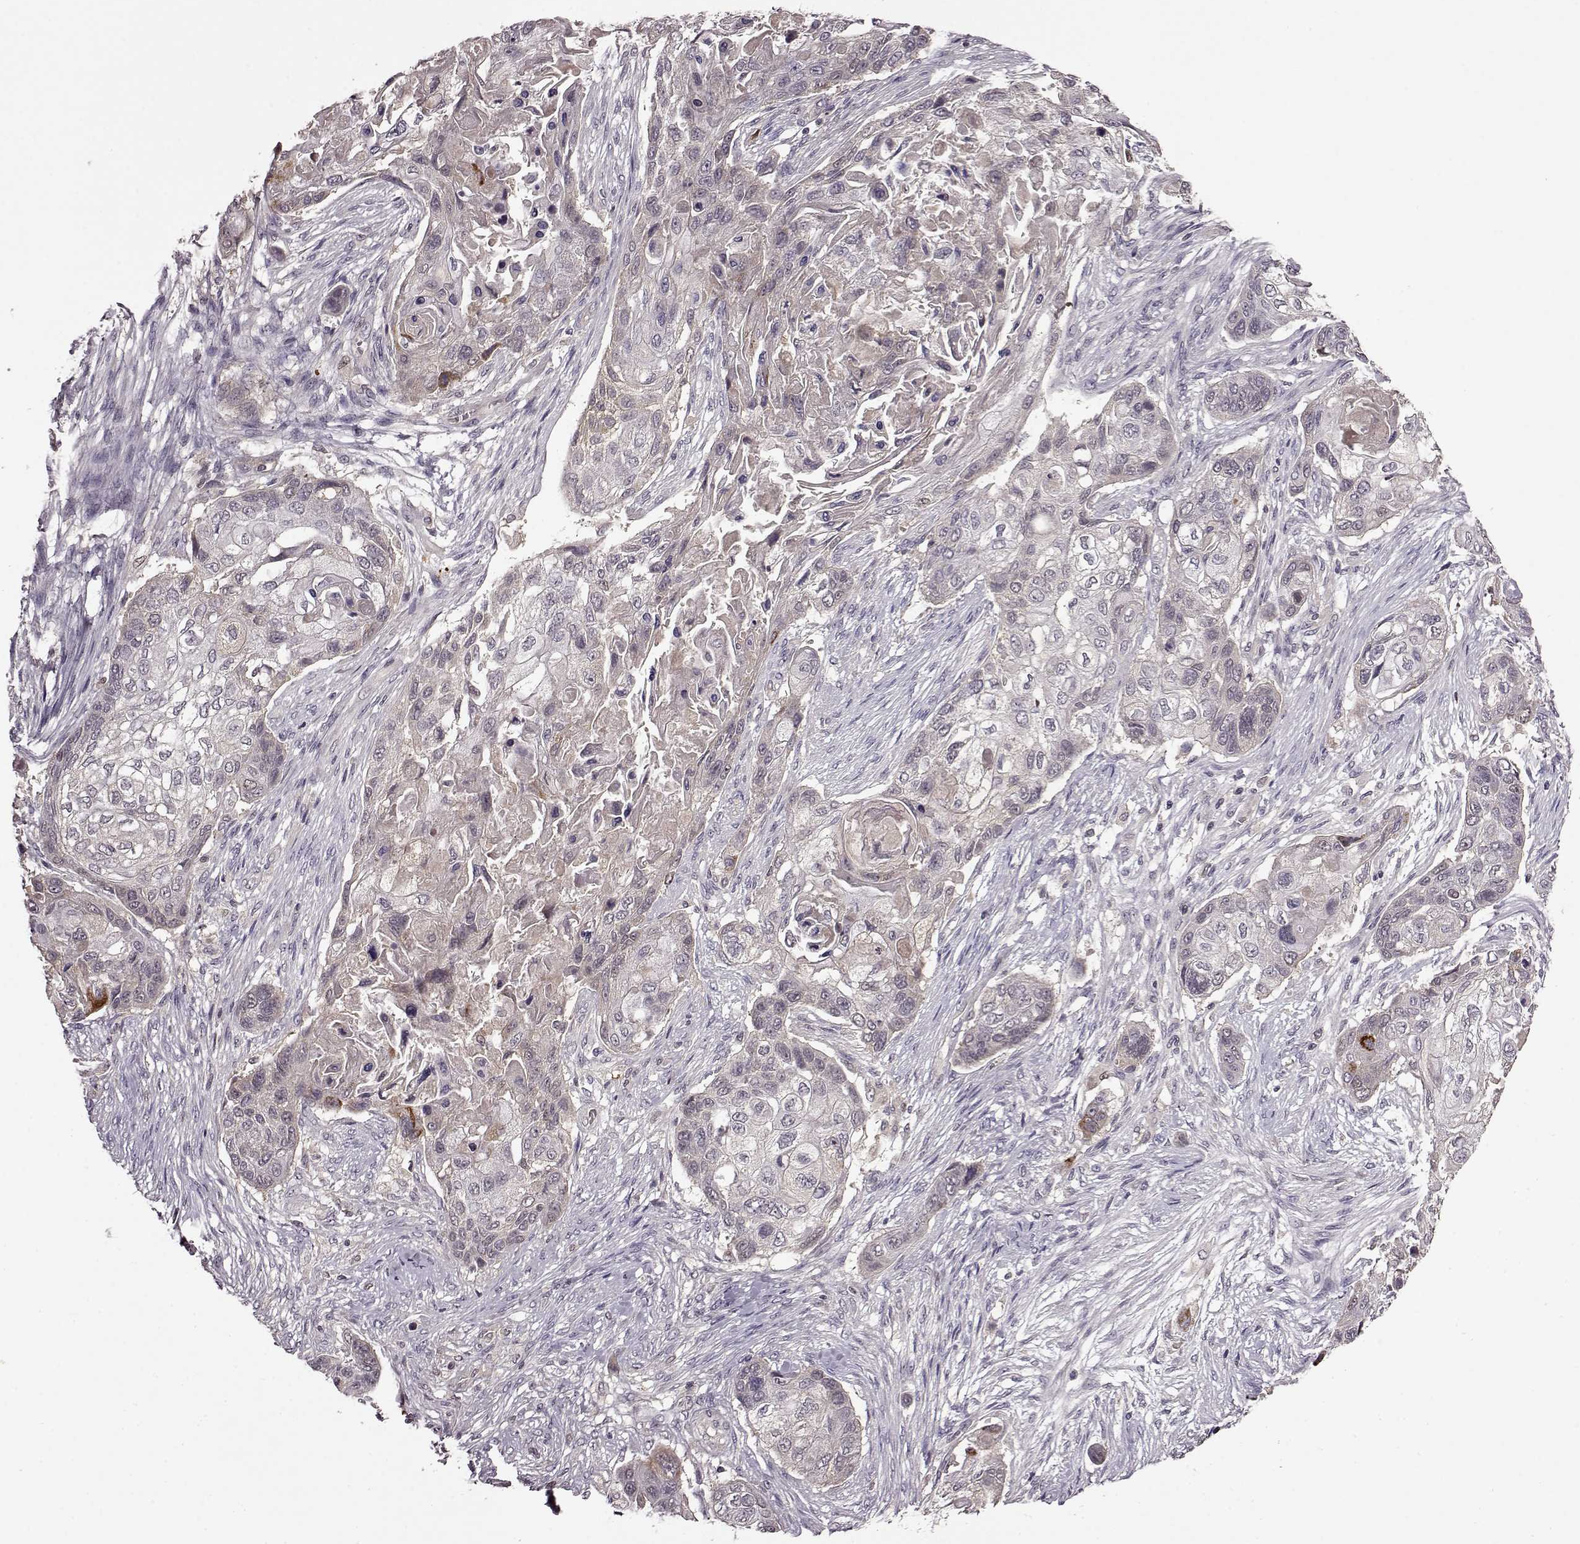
{"staining": {"intensity": "negative", "quantity": "none", "location": "none"}, "tissue": "lung cancer", "cell_type": "Tumor cells", "image_type": "cancer", "snomed": [{"axis": "morphology", "description": "Squamous cell carcinoma, NOS"}, {"axis": "topography", "description": "Lung"}], "caption": "Image shows no protein staining in tumor cells of lung cancer tissue.", "gene": "MAIP1", "patient": {"sex": "male", "age": 69}}